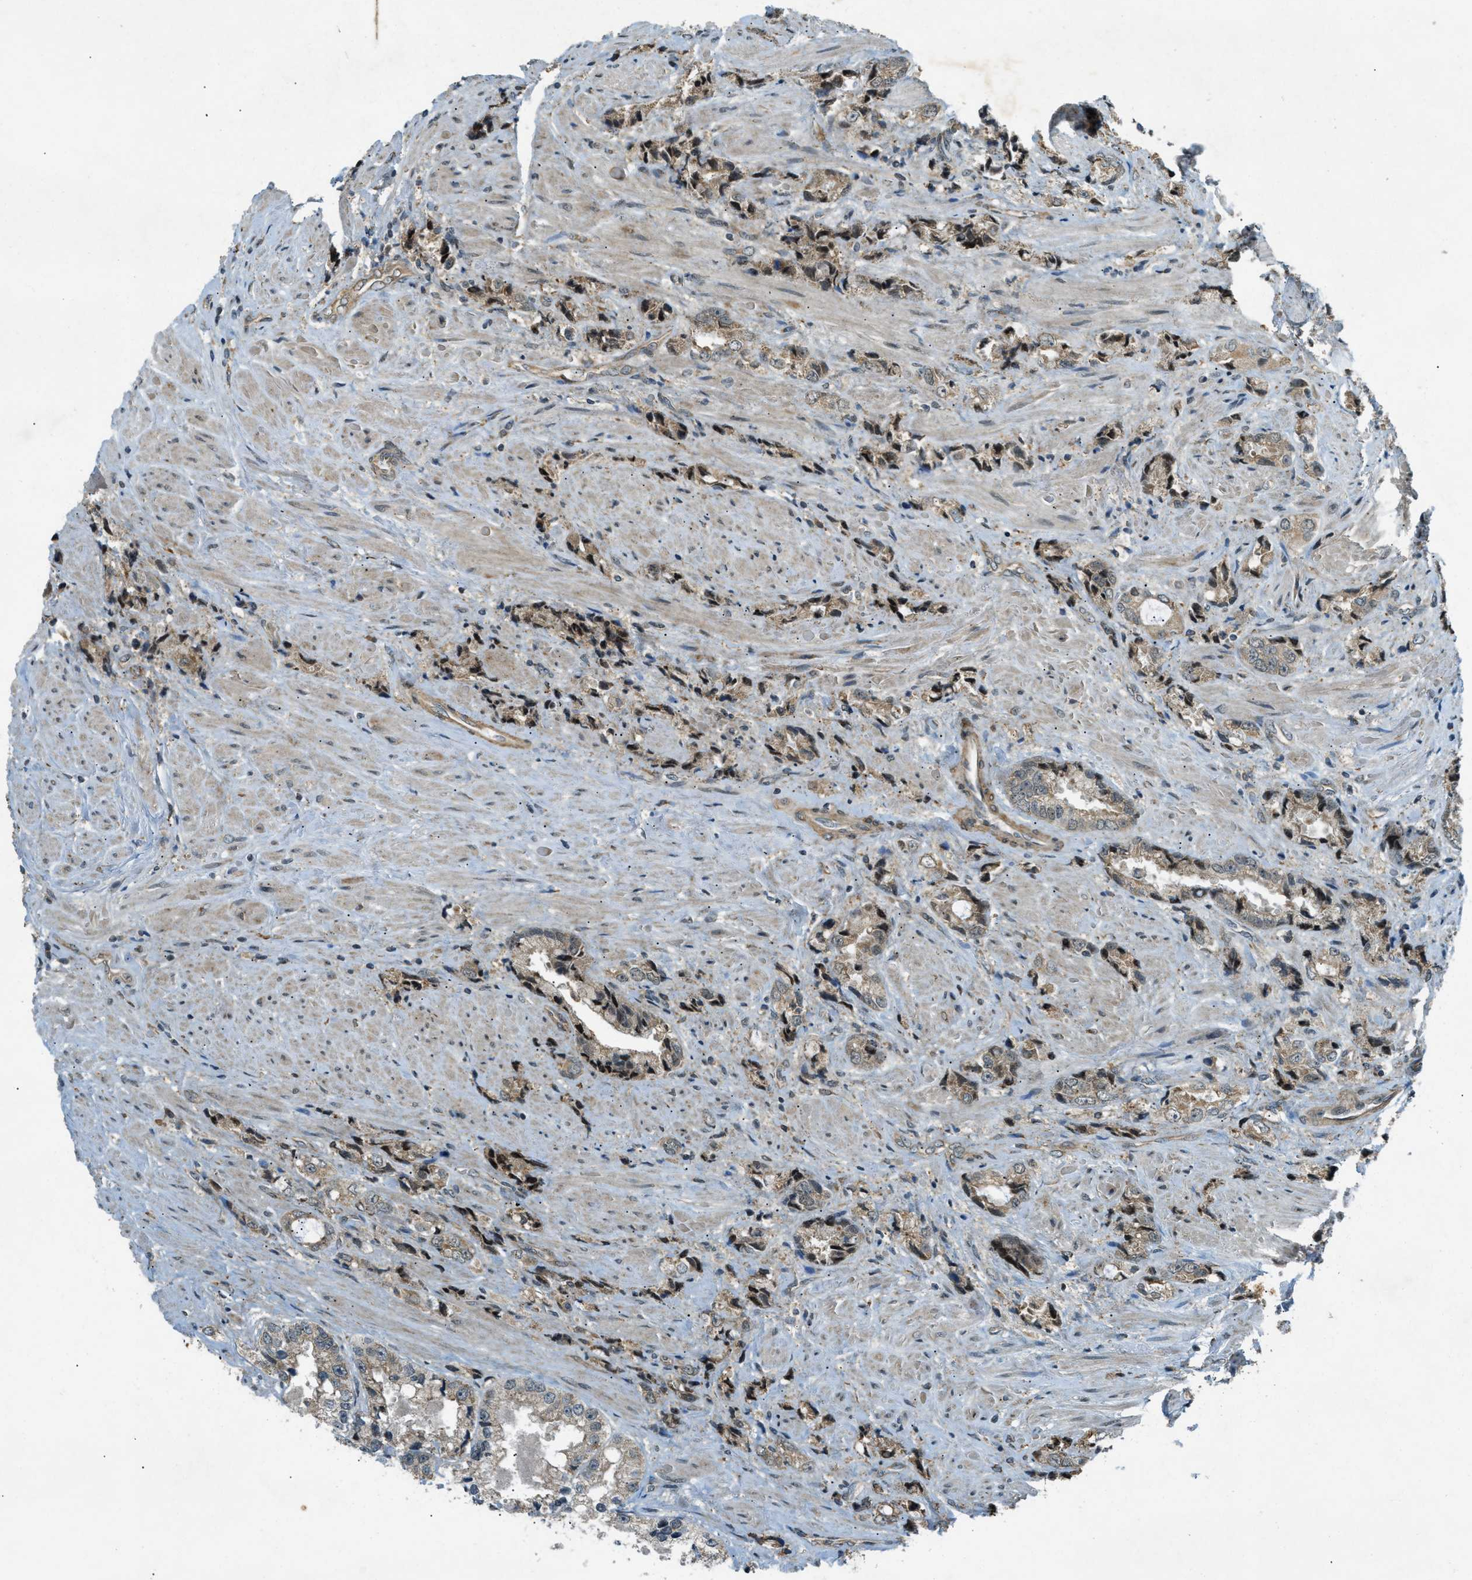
{"staining": {"intensity": "weak", "quantity": ">75%", "location": "cytoplasmic/membranous"}, "tissue": "prostate cancer", "cell_type": "Tumor cells", "image_type": "cancer", "snomed": [{"axis": "morphology", "description": "Adenocarcinoma, High grade"}, {"axis": "topography", "description": "Prostate"}], "caption": "IHC image of neoplastic tissue: prostate adenocarcinoma (high-grade) stained using immunohistochemistry shows low levels of weak protein expression localized specifically in the cytoplasmic/membranous of tumor cells, appearing as a cytoplasmic/membranous brown color.", "gene": "EIF2AK3", "patient": {"sex": "male", "age": 61}}